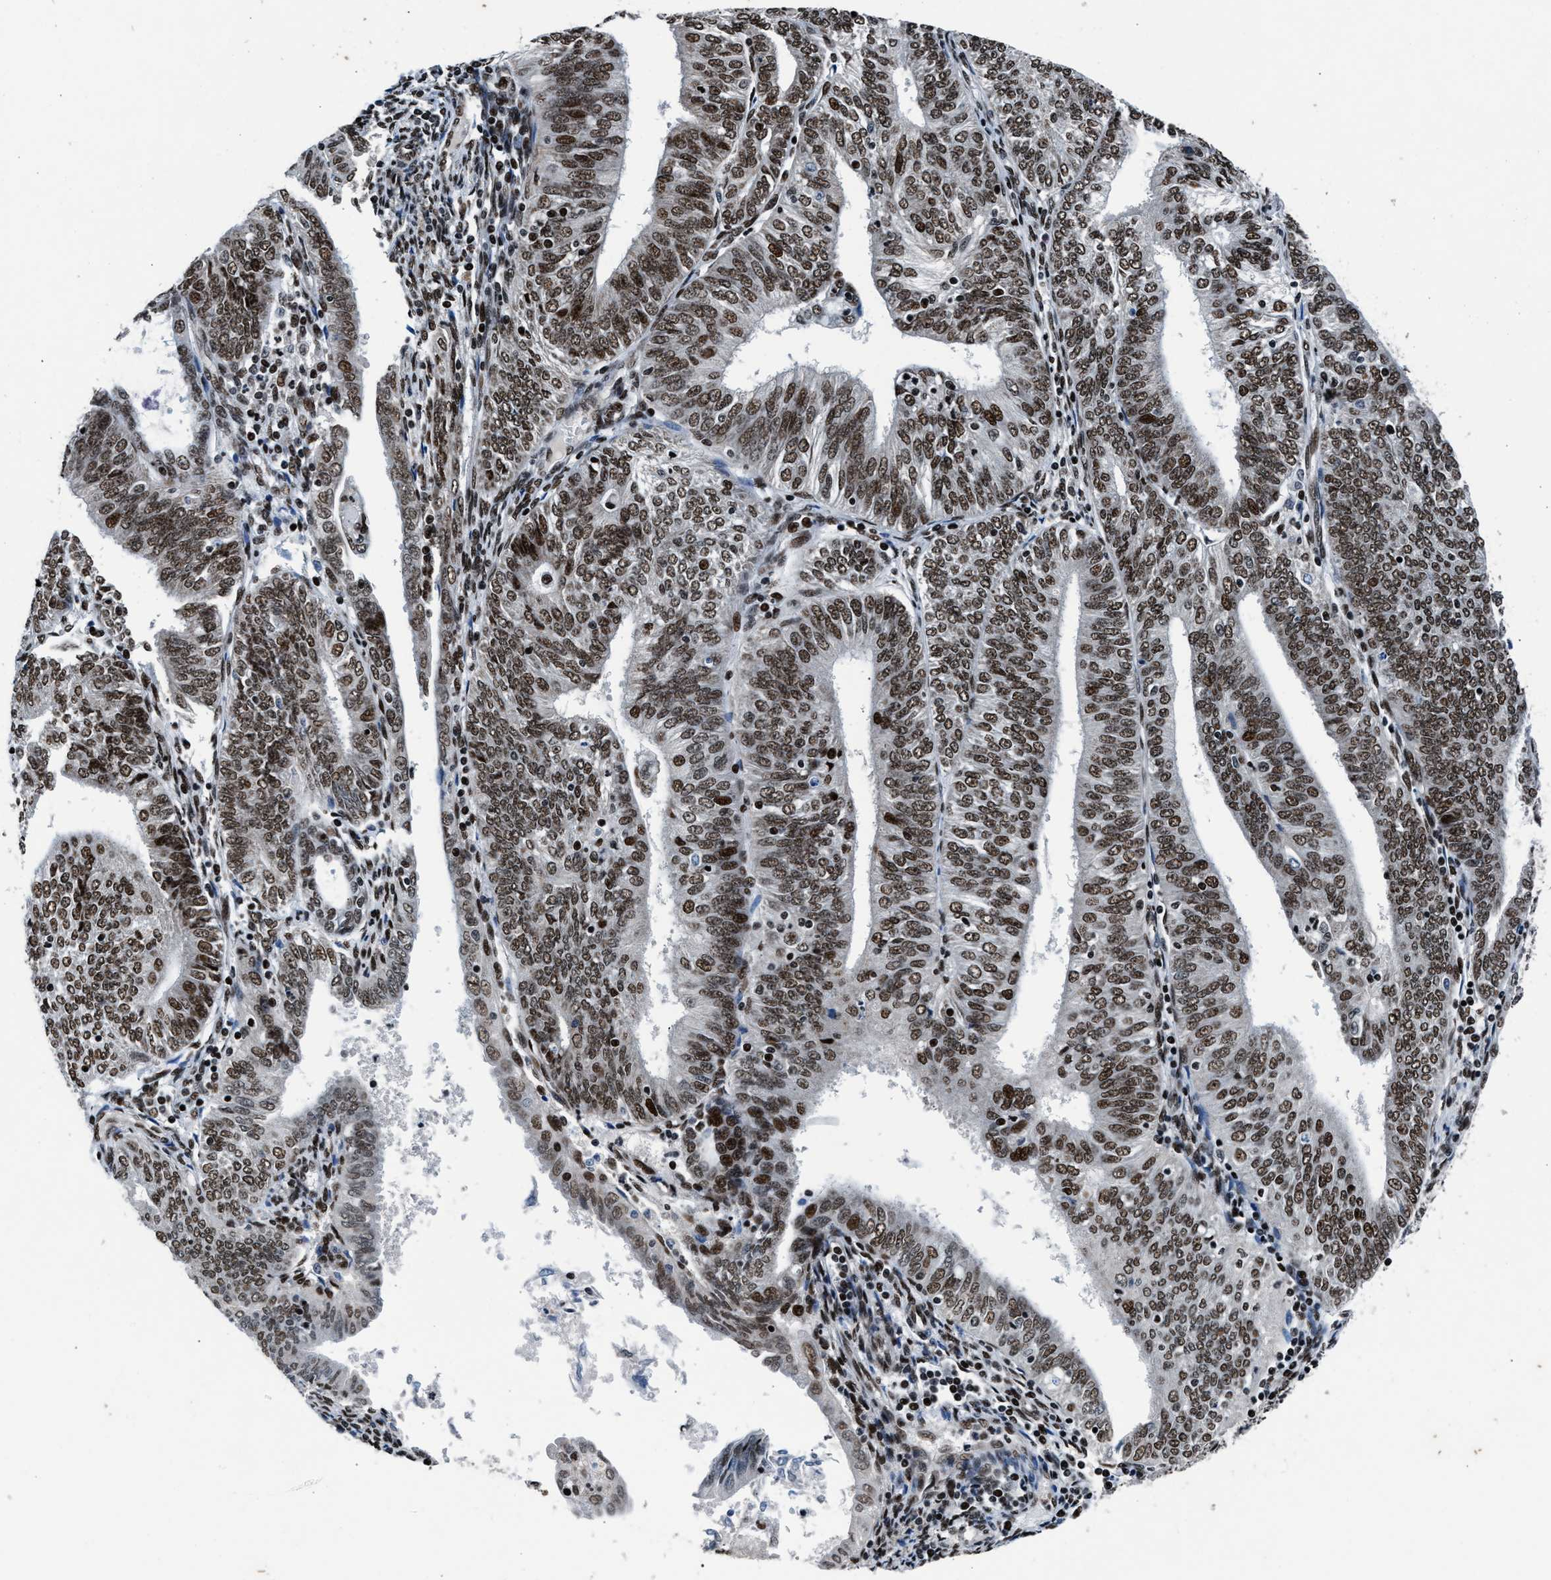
{"staining": {"intensity": "moderate", "quantity": ">75%", "location": "nuclear"}, "tissue": "endometrial cancer", "cell_type": "Tumor cells", "image_type": "cancer", "snomed": [{"axis": "morphology", "description": "Adenocarcinoma, NOS"}, {"axis": "topography", "description": "Endometrium"}], "caption": "There is medium levels of moderate nuclear expression in tumor cells of endometrial cancer, as demonstrated by immunohistochemical staining (brown color).", "gene": "PRRC2B", "patient": {"sex": "female", "age": 58}}